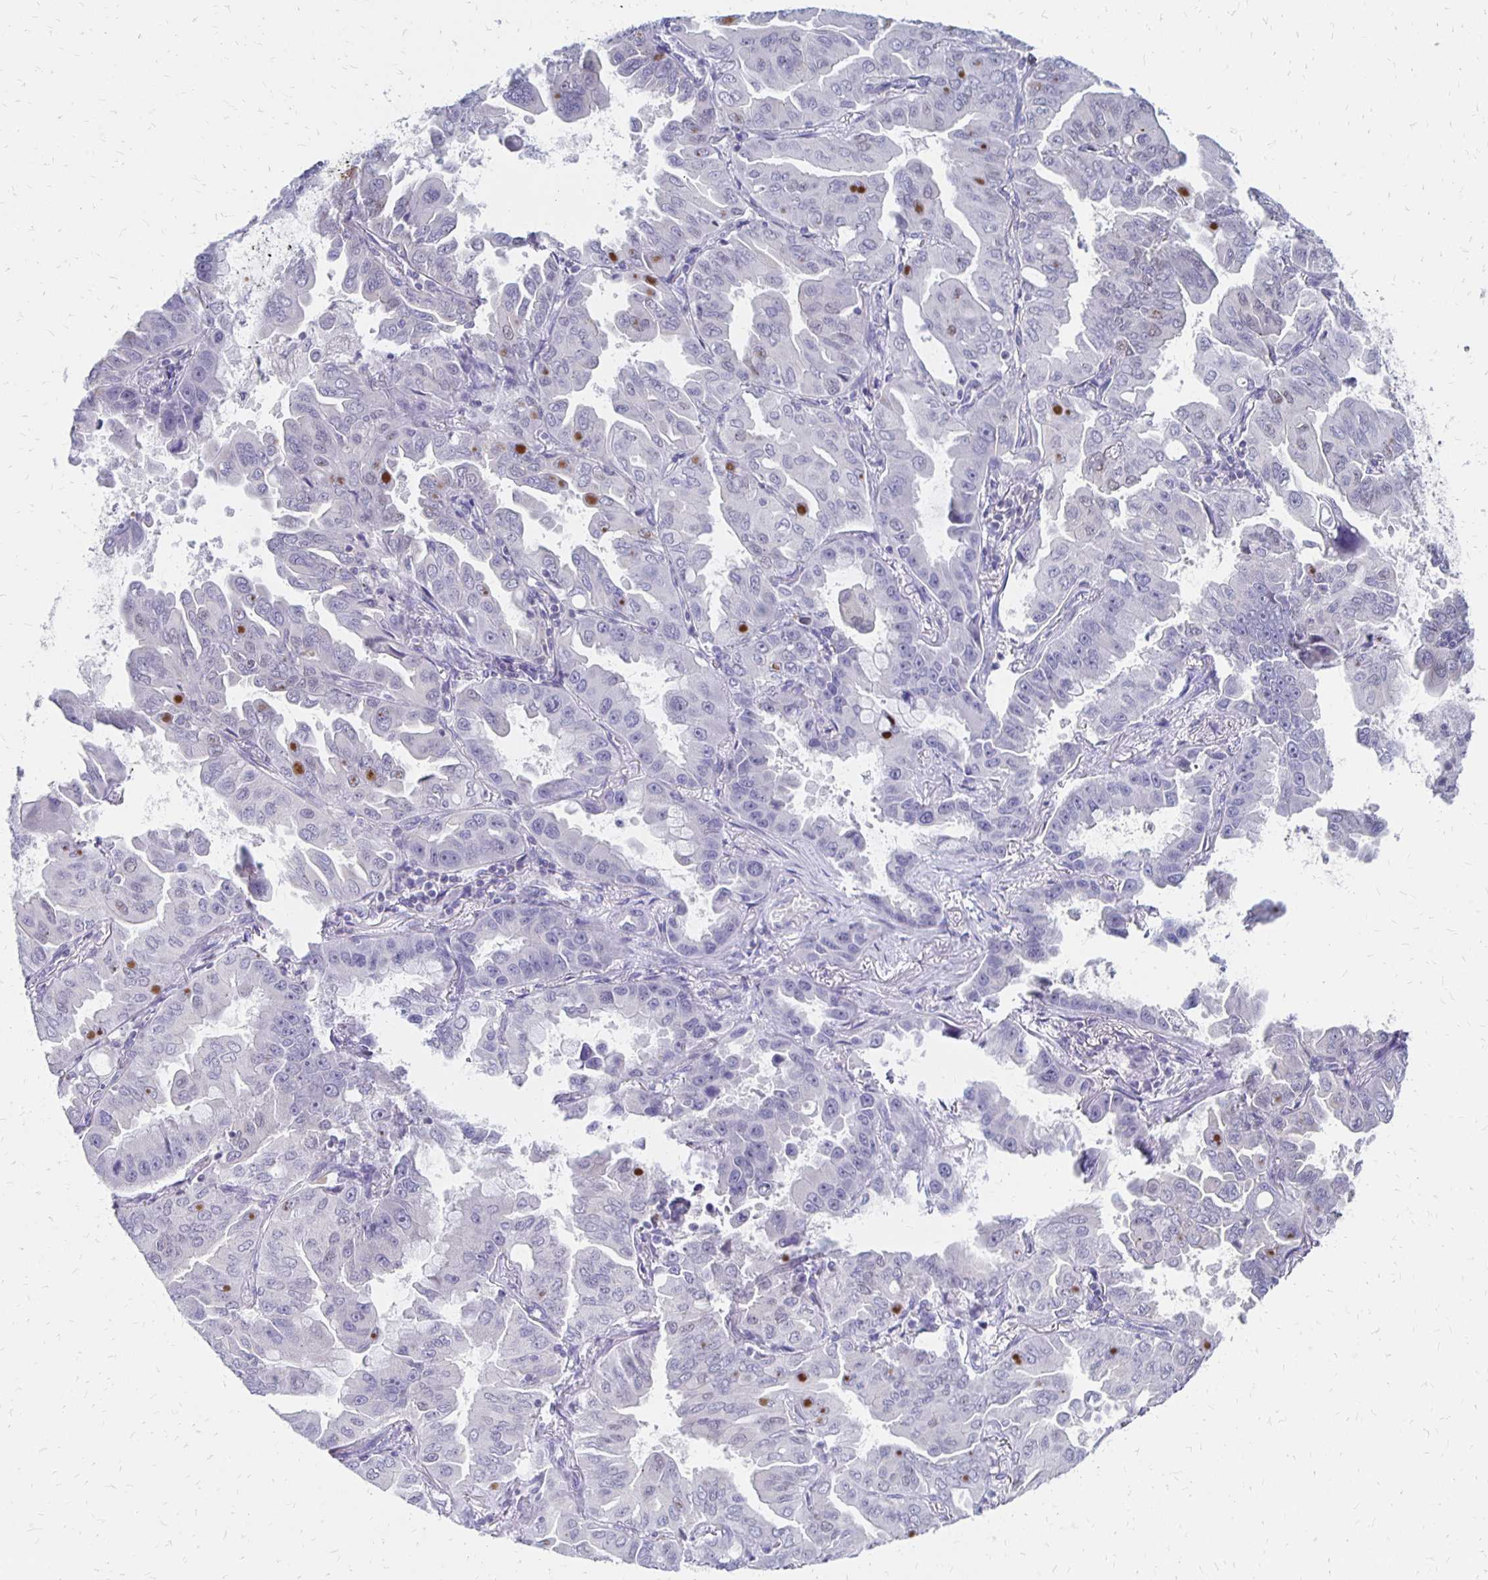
{"staining": {"intensity": "moderate", "quantity": "<25%", "location": "nuclear"}, "tissue": "lung cancer", "cell_type": "Tumor cells", "image_type": "cancer", "snomed": [{"axis": "morphology", "description": "Adenocarcinoma, NOS"}, {"axis": "topography", "description": "Lung"}], "caption": "Protein expression analysis of adenocarcinoma (lung) demonstrates moderate nuclear staining in about <25% of tumor cells.", "gene": "SYT2", "patient": {"sex": "male", "age": 64}}